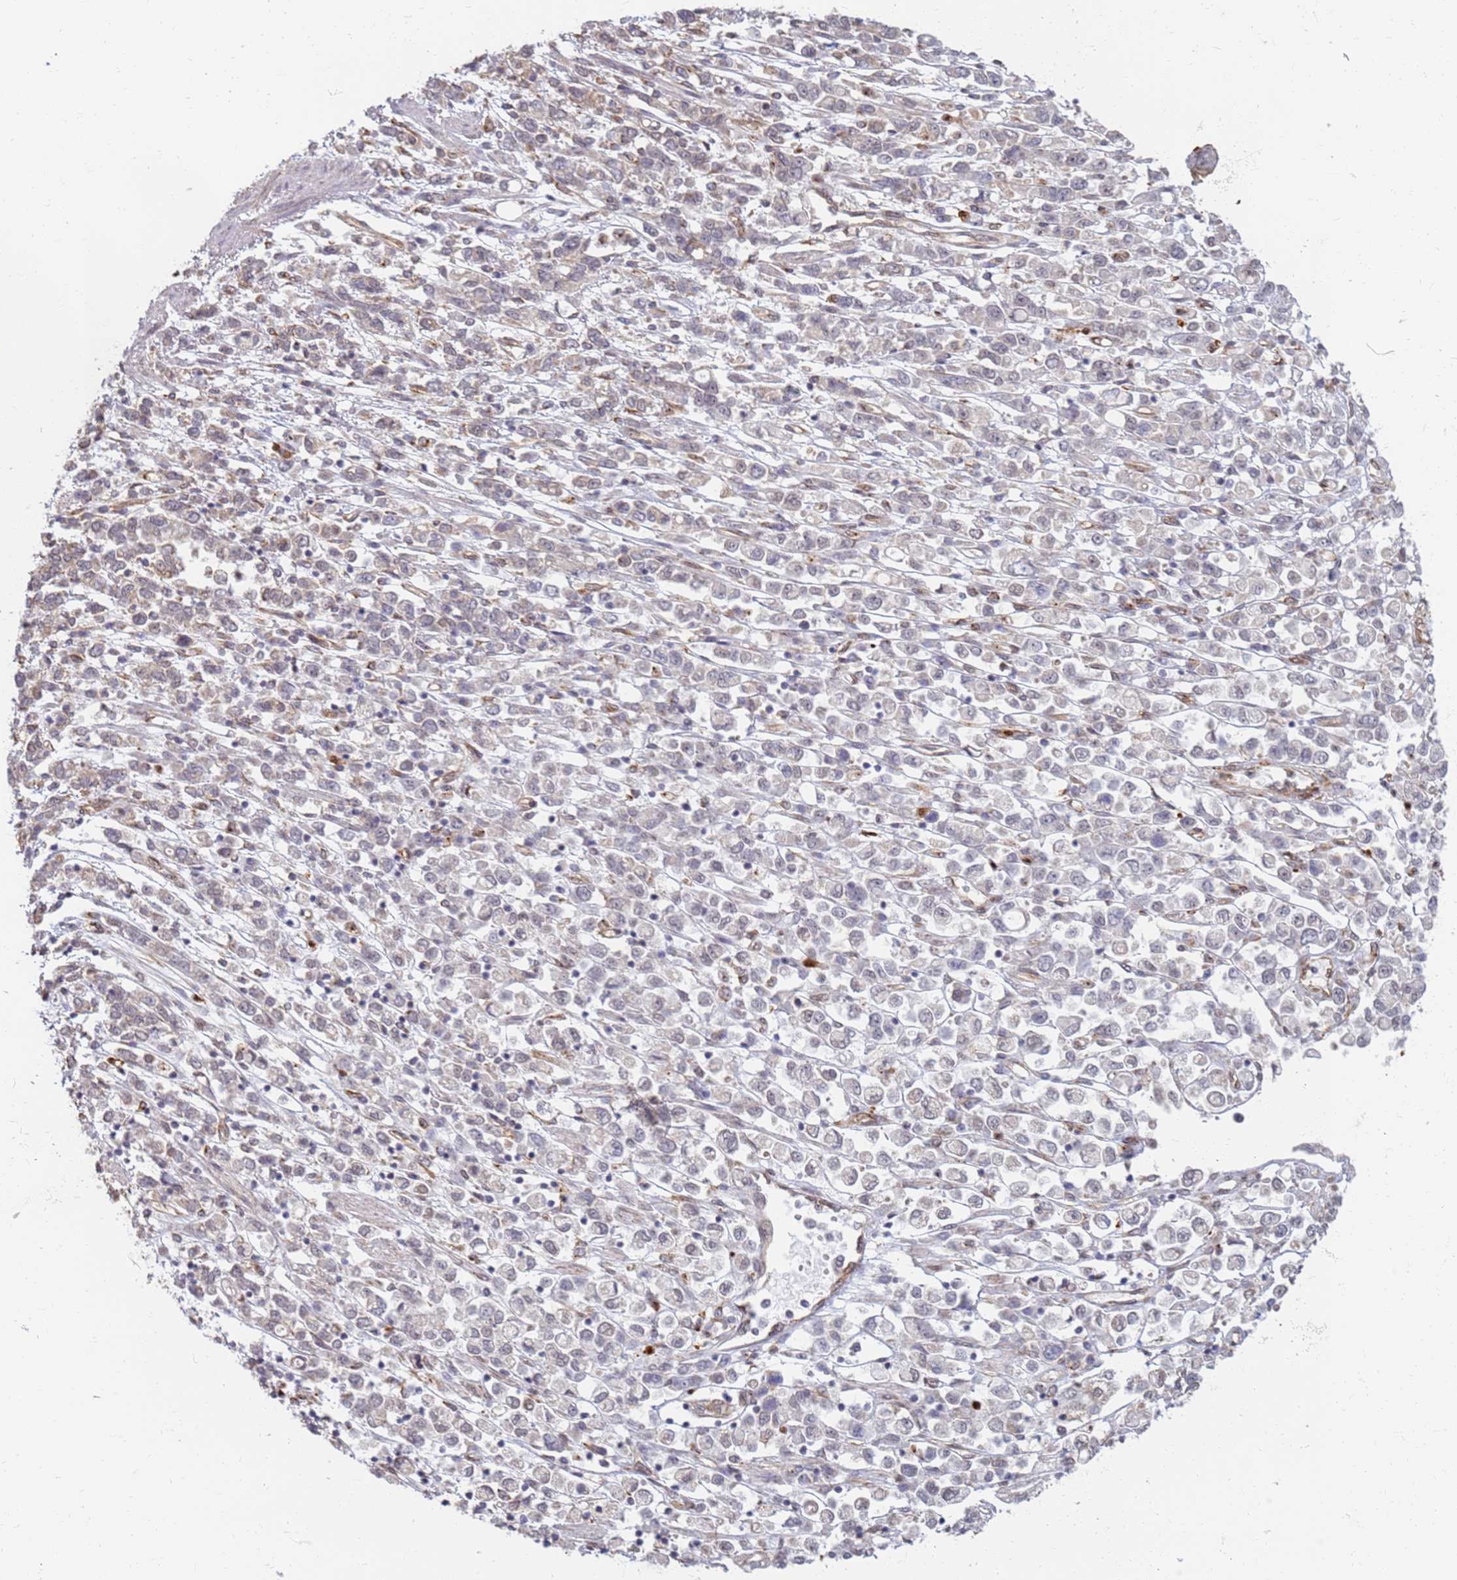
{"staining": {"intensity": "weak", "quantity": "25%-75%", "location": "nuclear"}, "tissue": "stomach cancer", "cell_type": "Tumor cells", "image_type": "cancer", "snomed": [{"axis": "morphology", "description": "Adenocarcinoma, NOS"}, {"axis": "topography", "description": "Stomach"}], "caption": "About 25%-75% of tumor cells in human stomach adenocarcinoma exhibit weak nuclear protein staining as visualized by brown immunohistochemical staining.", "gene": "CEP170", "patient": {"sex": "female", "age": 76}}